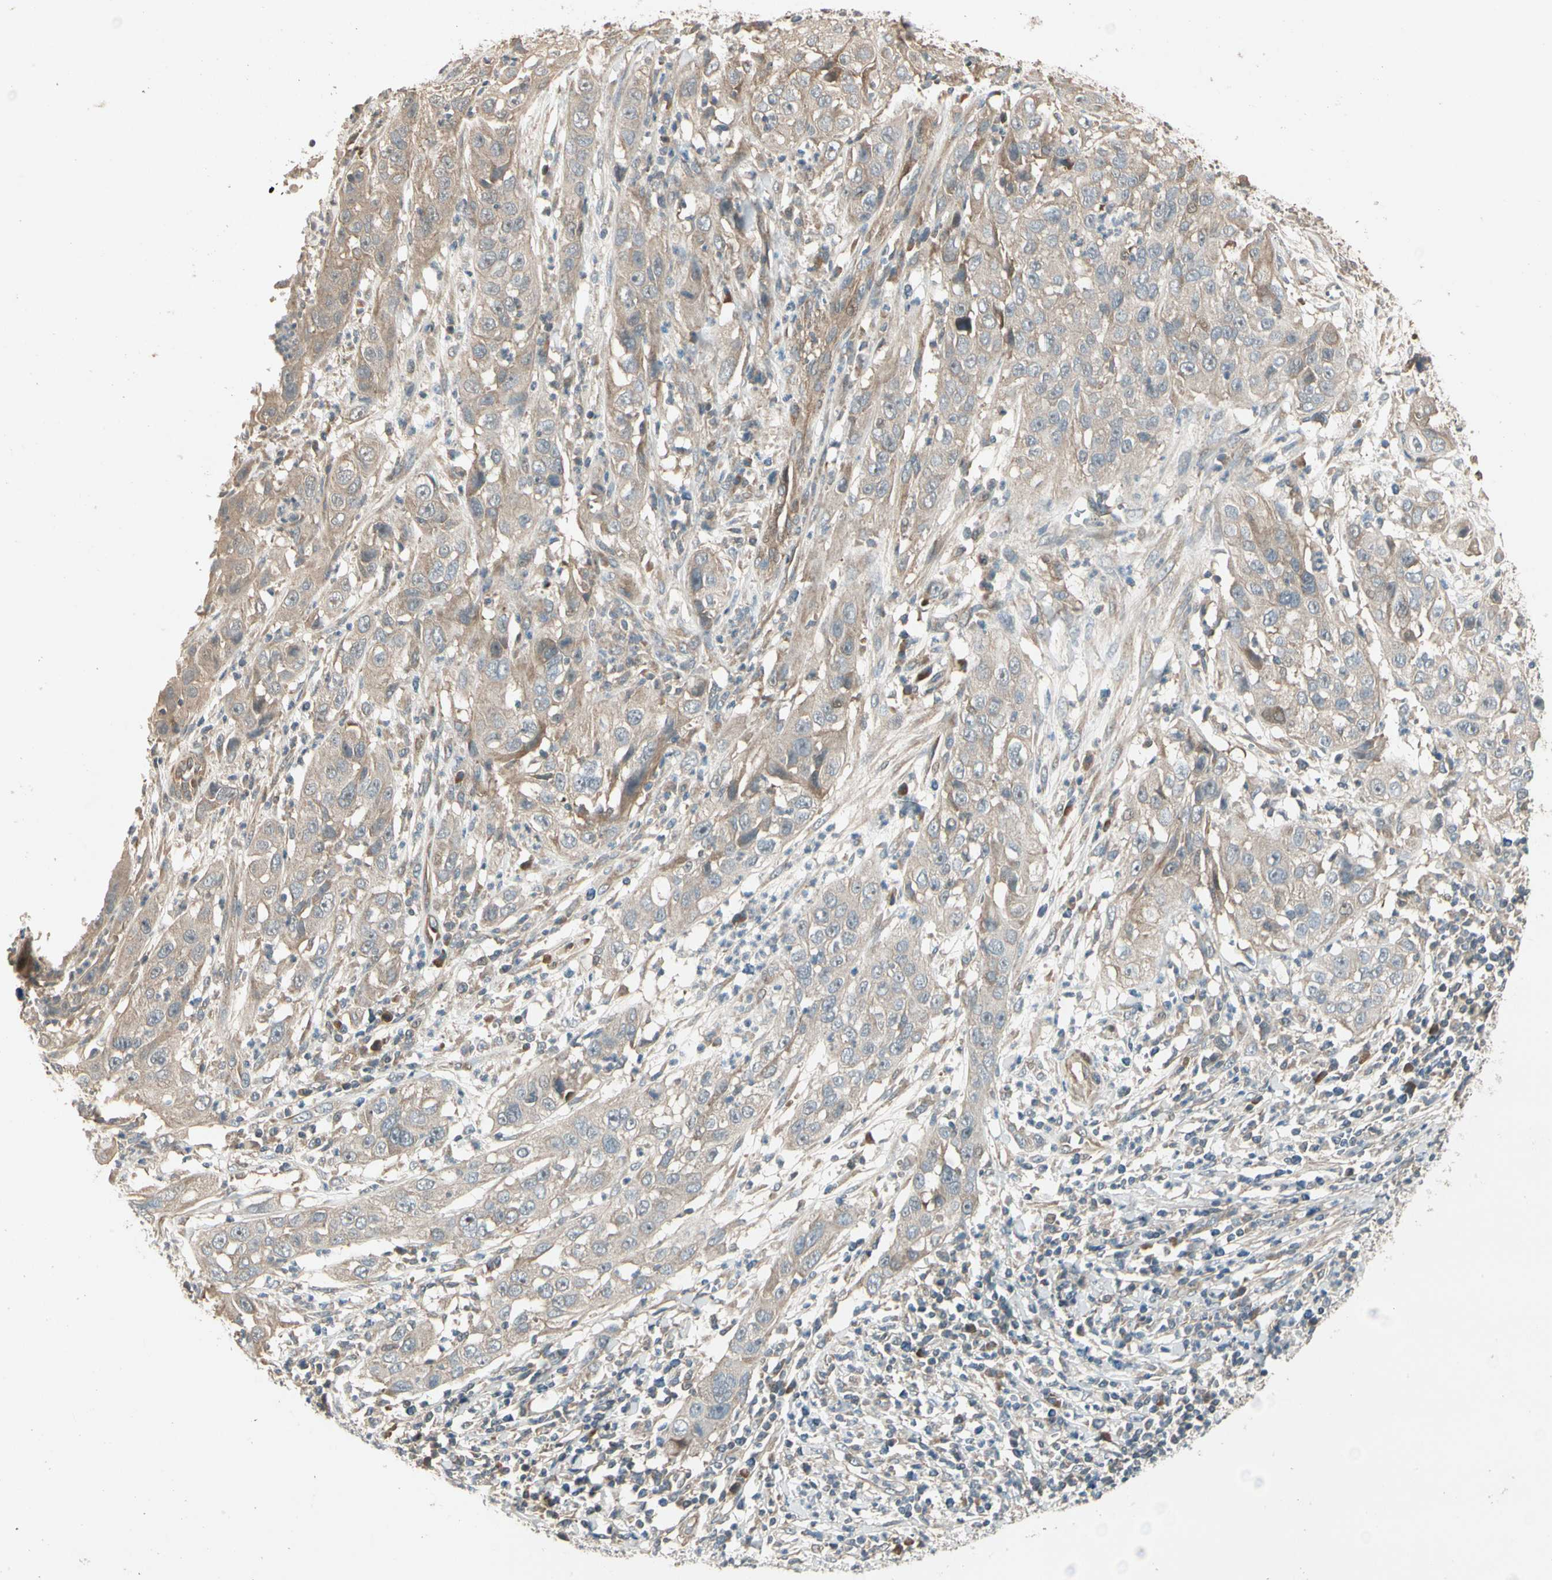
{"staining": {"intensity": "weak", "quantity": ">75%", "location": "cytoplasmic/membranous"}, "tissue": "cervical cancer", "cell_type": "Tumor cells", "image_type": "cancer", "snomed": [{"axis": "morphology", "description": "Squamous cell carcinoma, NOS"}, {"axis": "topography", "description": "Cervix"}], "caption": "Cervical squamous cell carcinoma stained for a protein exhibits weak cytoplasmic/membranous positivity in tumor cells. The protein of interest is shown in brown color, while the nuclei are stained blue.", "gene": "ACVR1", "patient": {"sex": "female", "age": 32}}